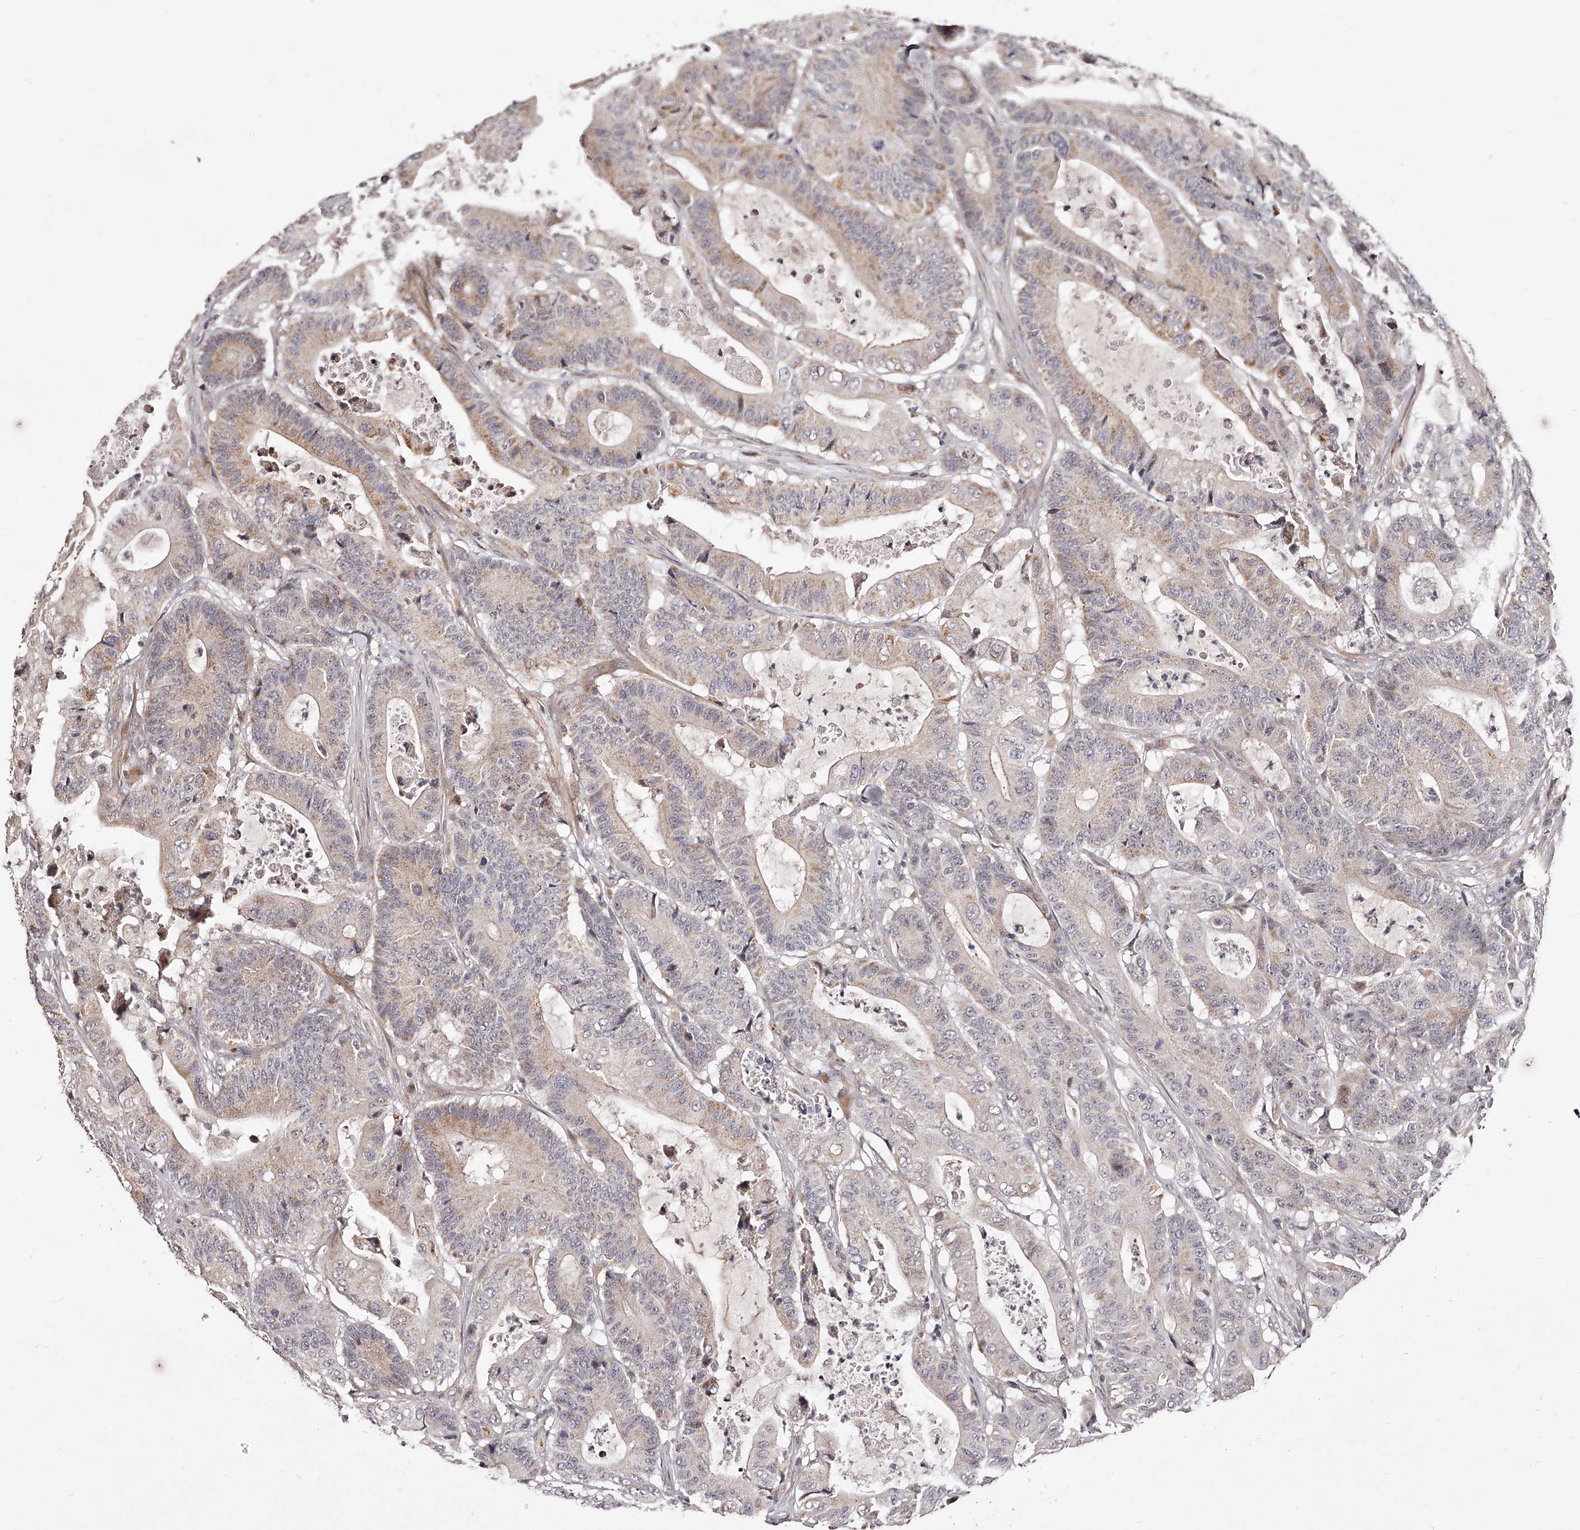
{"staining": {"intensity": "moderate", "quantity": "<25%", "location": "cytoplasmic/membranous"}, "tissue": "colorectal cancer", "cell_type": "Tumor cells", "image_type": "cancer", "snomed": [{"axis": "morphology", "description": "Adenocarcinoma, NOS"}, {"axis": "topography", "description": "Colon"}], "caption": "About <25% of tumor cells in colorectal adenocarcinoma demonstrate moderate cytoplasmic/membranous protein expression as visualized by brown immunohistochemical staining.", "gene": "ZNF502", "patient": {"sex": "female", "age": 84}}